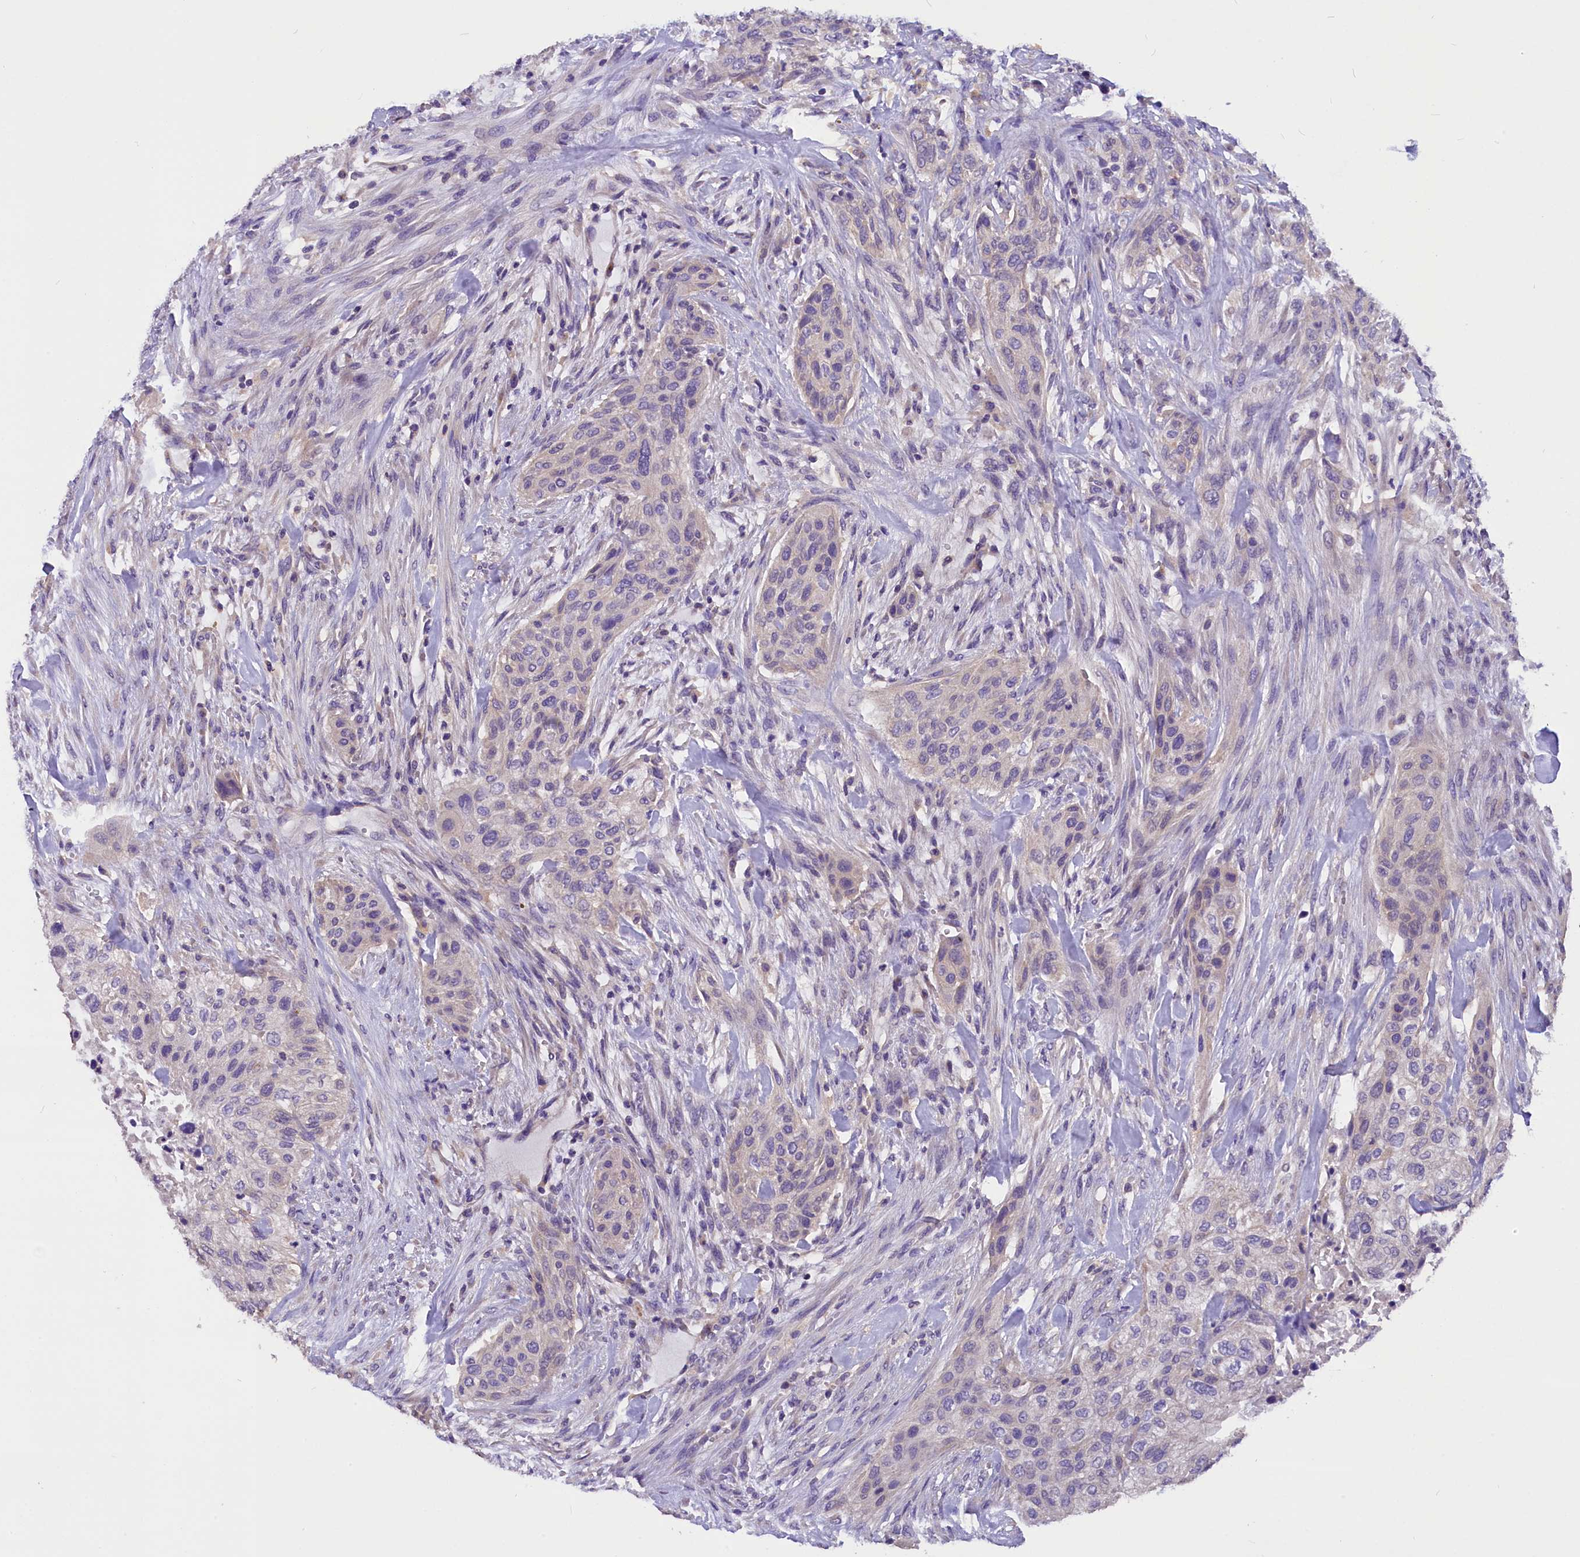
{"staining": {"intensity": "negative", "quantity": "none", "location": "none"}, "tissue": "urothelial cancer", "cell_type": "Tumor cells", "image_type": "cancer", "snomed": [{"axis": "morphology", "description": "Urothelial carcinoma, High grade"}, {"axis": "topography", "description": "Urinary bladder"}], "caption": "IHC micrograph of urothelial carcinoma (high-grade) stained for a protein (brown), which exhibits no expression in tumor cells.", "gene": "AP3B2", "patient": {"sex": "male", "age": 35}}